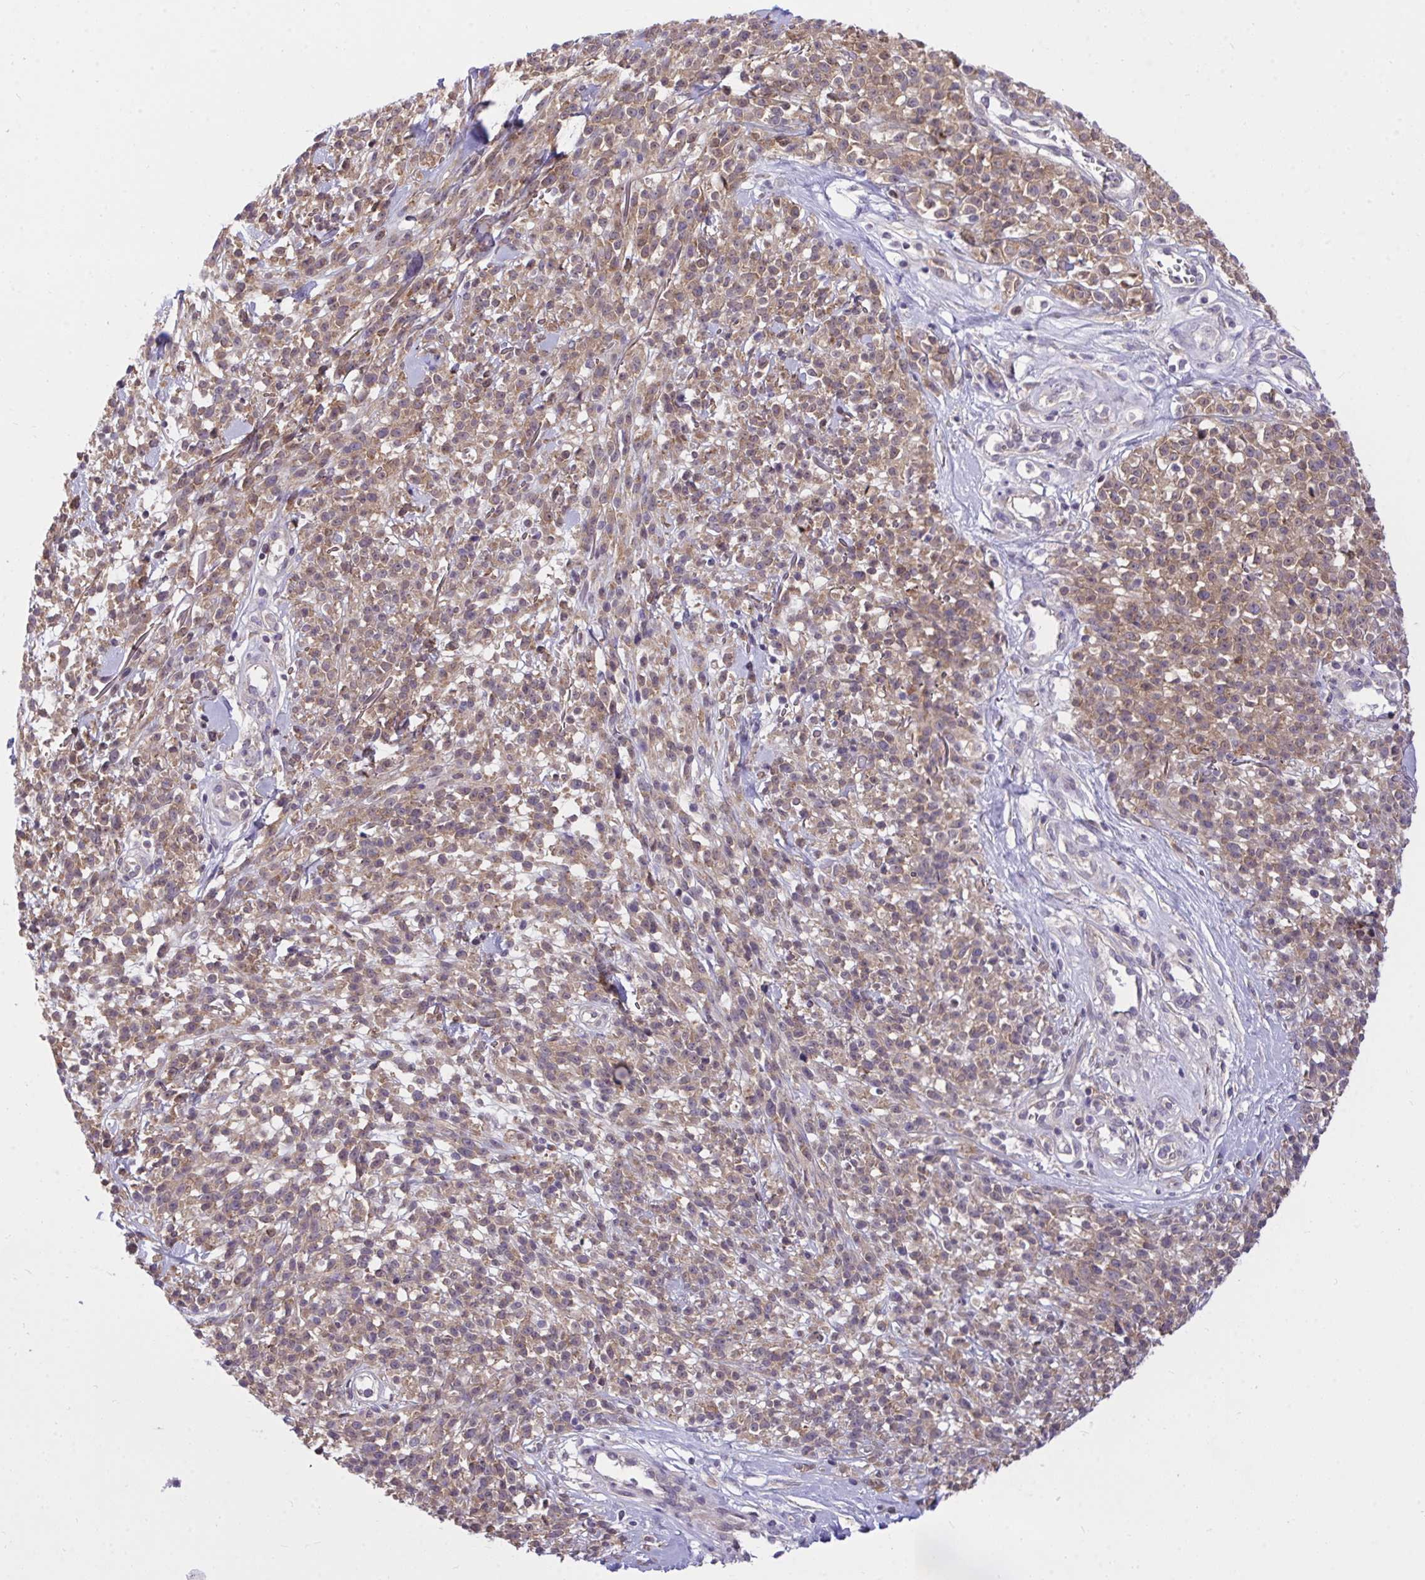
{"staining": {"intensity": "moderate", "quantity": ">75%", "location": "cytoplasmic/membranous"}, "tissue": "melanoma", "cell_type": "Tumor cells", "image_type": "cancer", "snomed": [{"axis": "morphology", "description": "Malignant melanoma, NOS"}, {"axis": "topography", "description": "Skin"}, {"axis": "topography", "description": "Skin of trunk"}], "caption": "Human malignant melanoma stained for a protein (brown) demonstrates moderate cytoplasmic/membranous positive staining in about >75% of tumor cells.", "gene": "TLN2", "patient": {"sex": "male", "age": 74}}